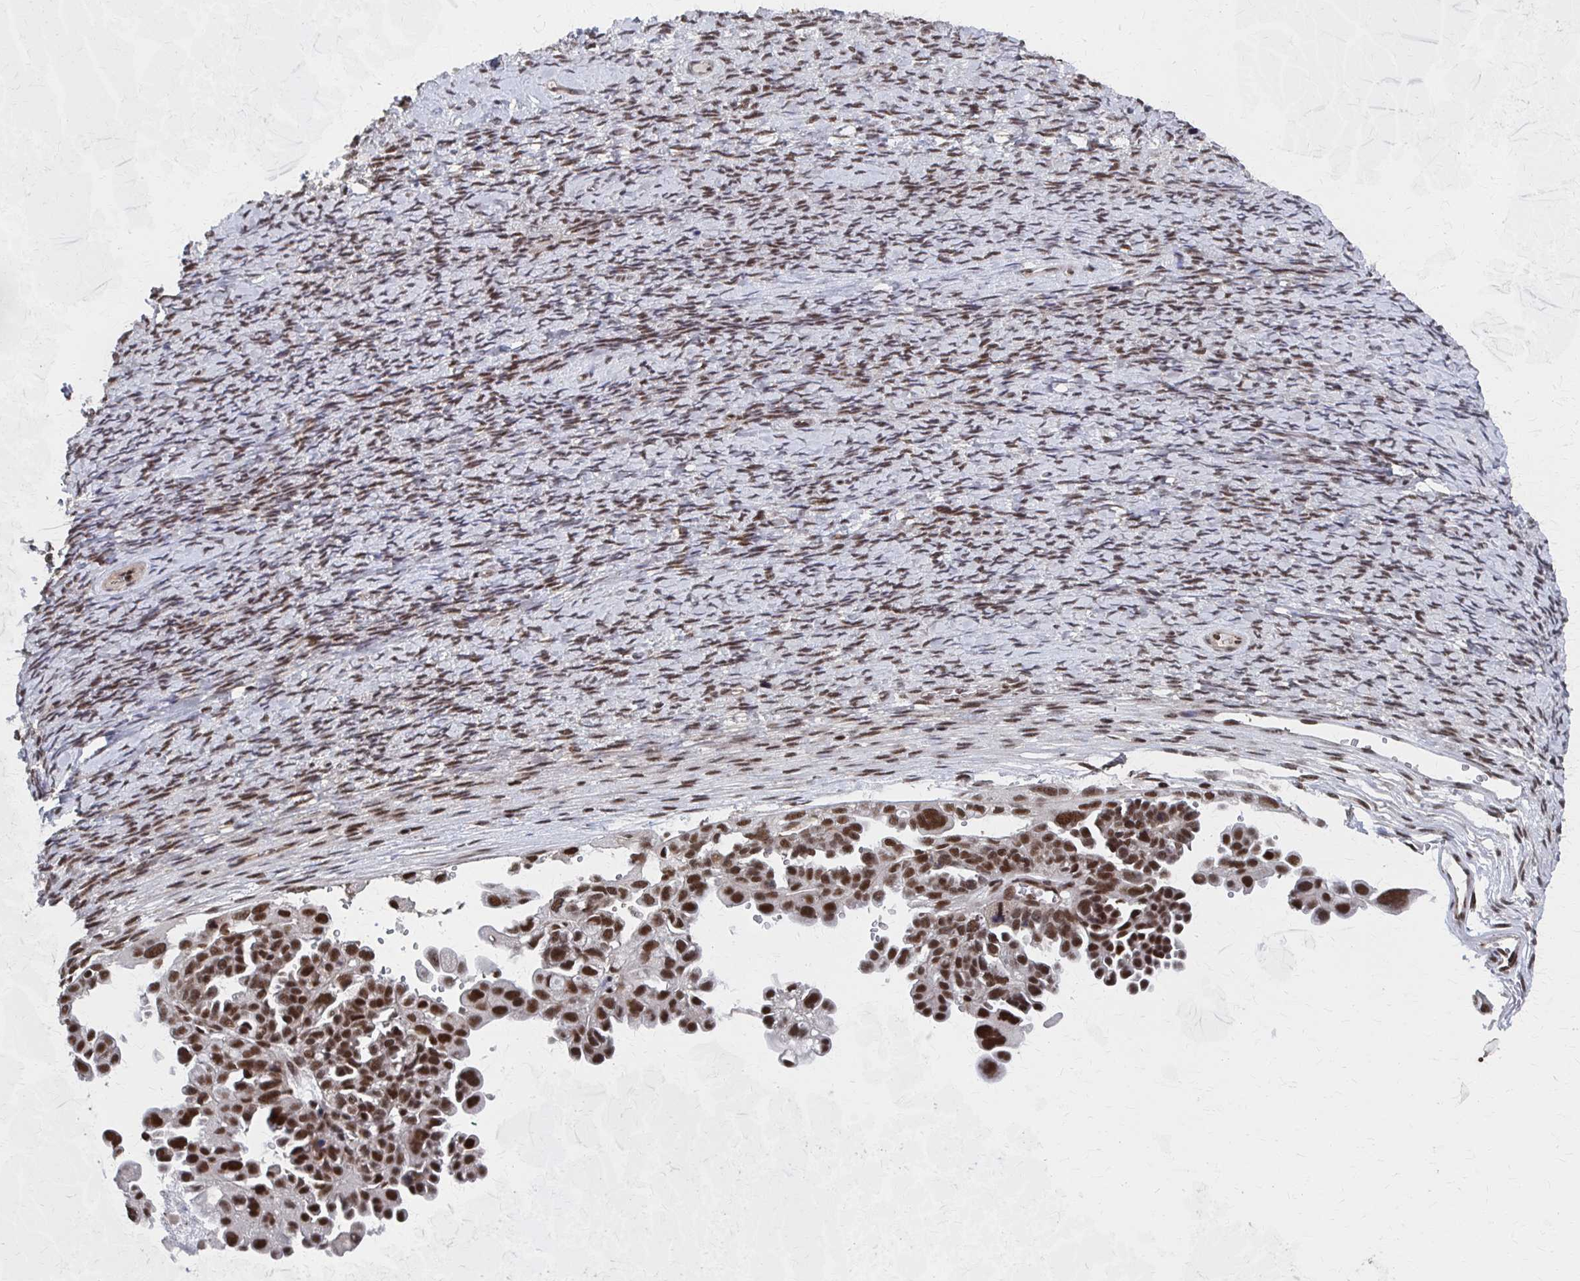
{"staining": {"intensity": "strong", "quantity": ">75%", "location": "nuclear"}, "tissue": "ovarian cancer", "cell_type": "Tumor cells", "image_type": "cancer", "snomed": [{"axis": "morphology", "description": "Cystadenocarcinoma, serous, NOS"}, {"axis": "topography", "description": "Ovary"}], "caption": "Immunohistochemical staining of human ovarian cancer shows high levels of strong nuclear positivity in about >75% of tumor cells. (DAB IHC with brightfield microscopy, high magnification).", "gene": "GTF2B", "patient": {"sex": "female", "age": 53}}